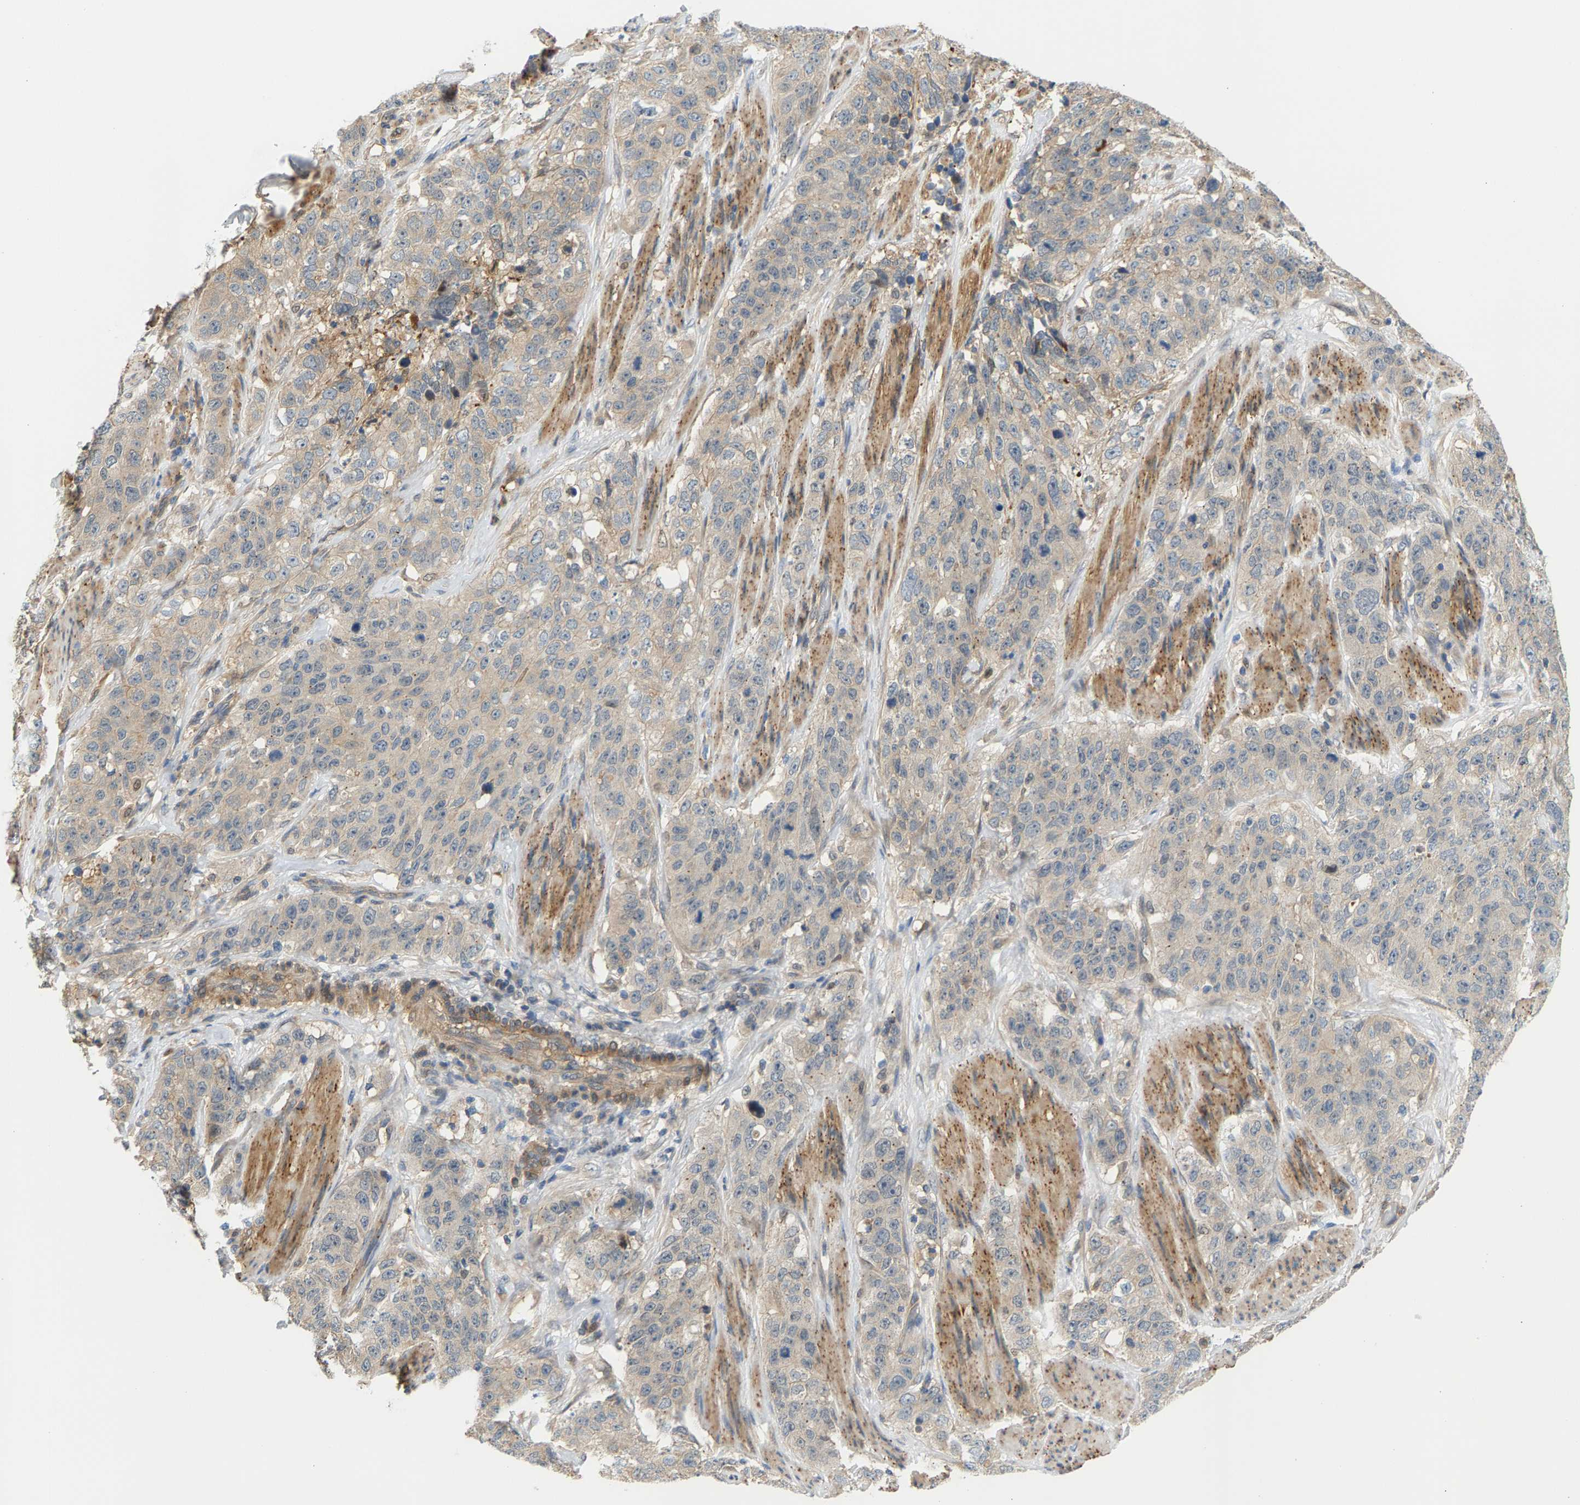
{"staining": {"intensity": "weak", "quantity": "<25%", "location": "cytoplasmic/membranous"}, "tissue": "stomach cancer", "cell_type": "Tumor cells", "image_type": "cancer", "snomed": [{"axis": "morphology", "description": "Adenocarcinoma, NOS"}, {"axis": "topography", "description": "Stomach"}], "caption": "Tumor cells are negative for protein expression in human stomach cancer.", "gene": "KRTAP27-1", "patient": {"sex": "male", "age": 48}}